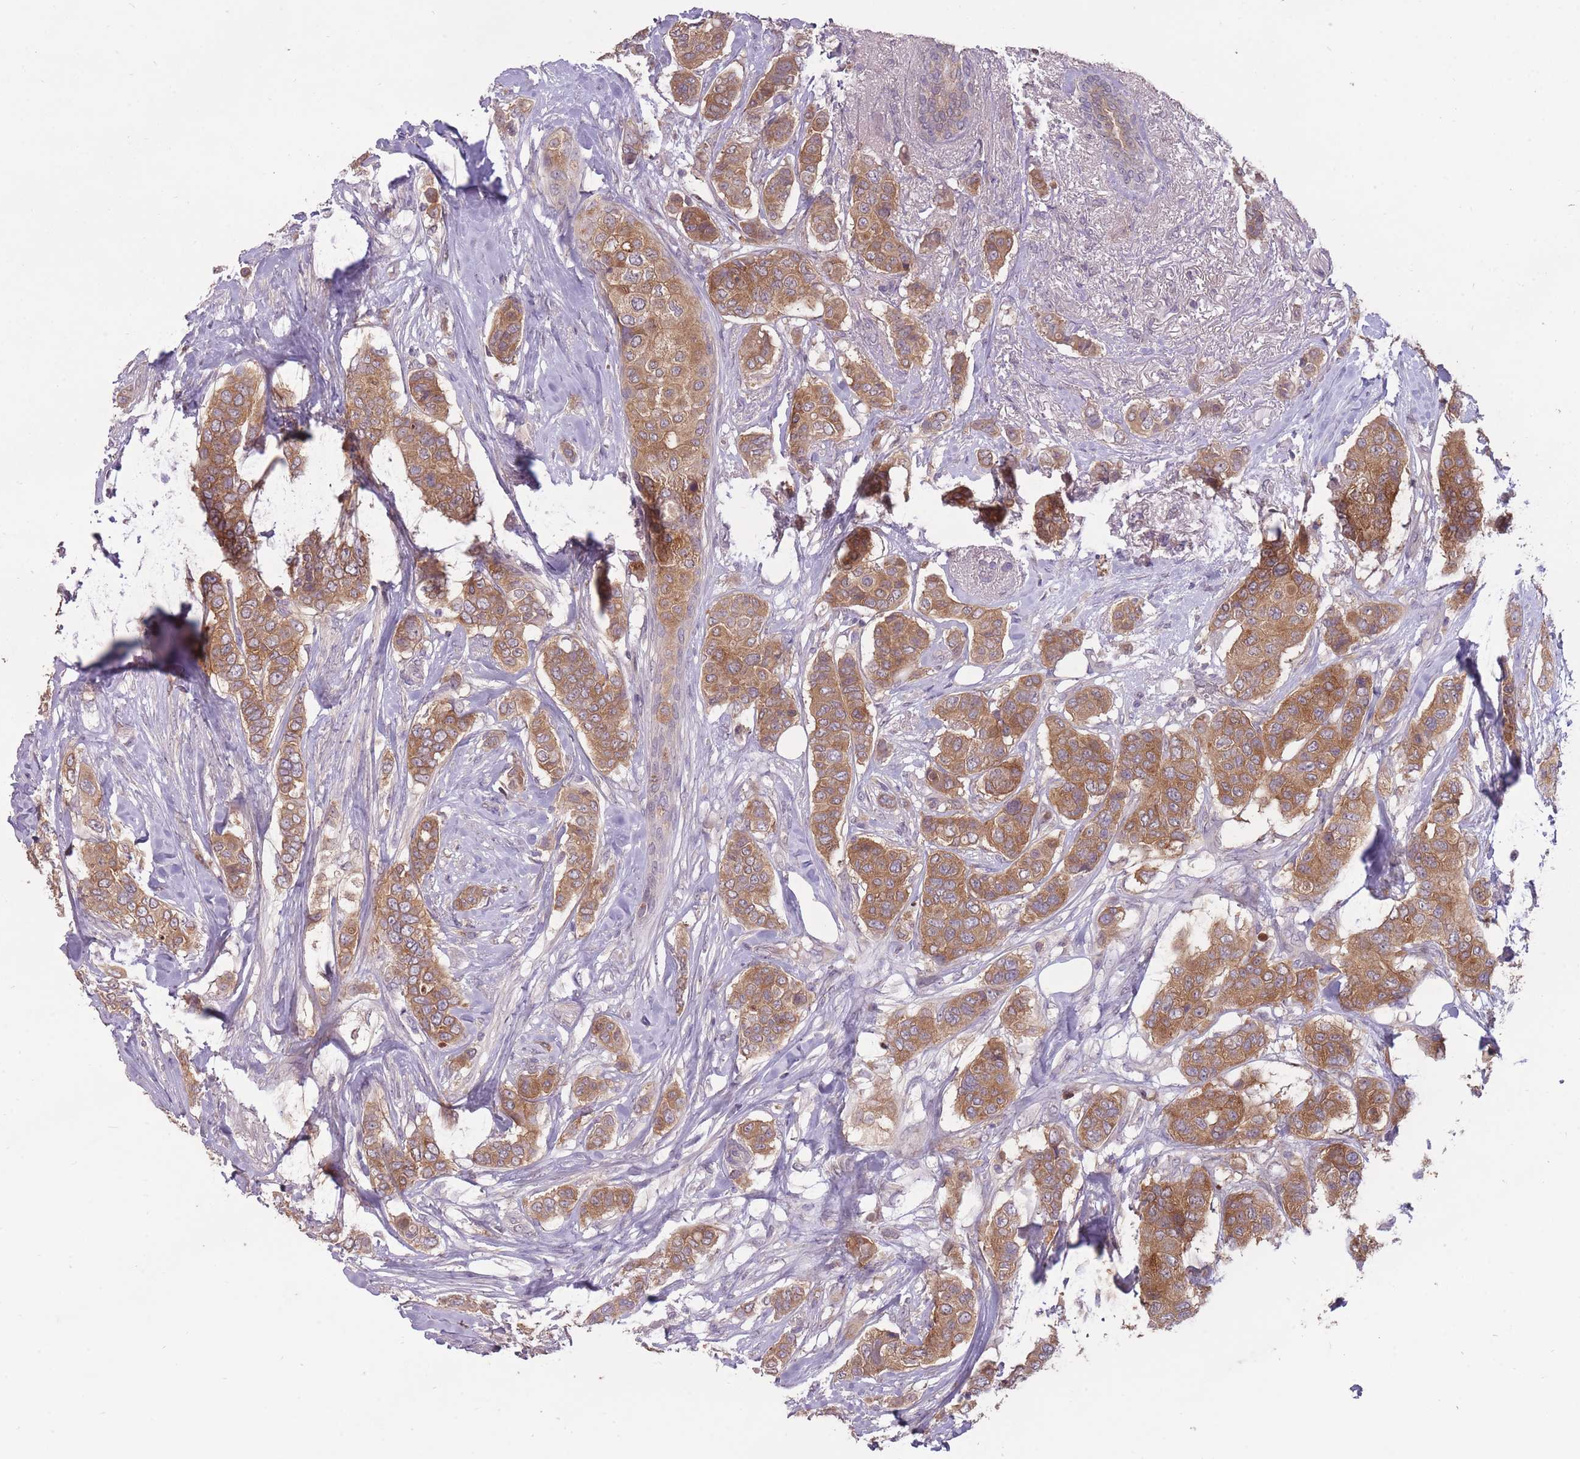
{"staining": {"intensity": "moderate", "quantity": ">75%", "location": "cytoplasmic/membranous"}, "tissue": "breast cancer", "cell_type": "Tumor cells", "image_type": "cancer", "snomed": [{"axis": "morphology", "description": "Lobular carcinoma"}, {"axis": "topography", "description": "Breast"}], "caption": "Immunohistochemistry photomicrograph of human breast lobular carcinoma stained for a protein (brown), which reveals medium levels of moderate cytoplasmic/membranous expression in approximately >75% of tumor cells.", "gene": "LRATD2", "patient": {"sex": "female", "age": 51}}